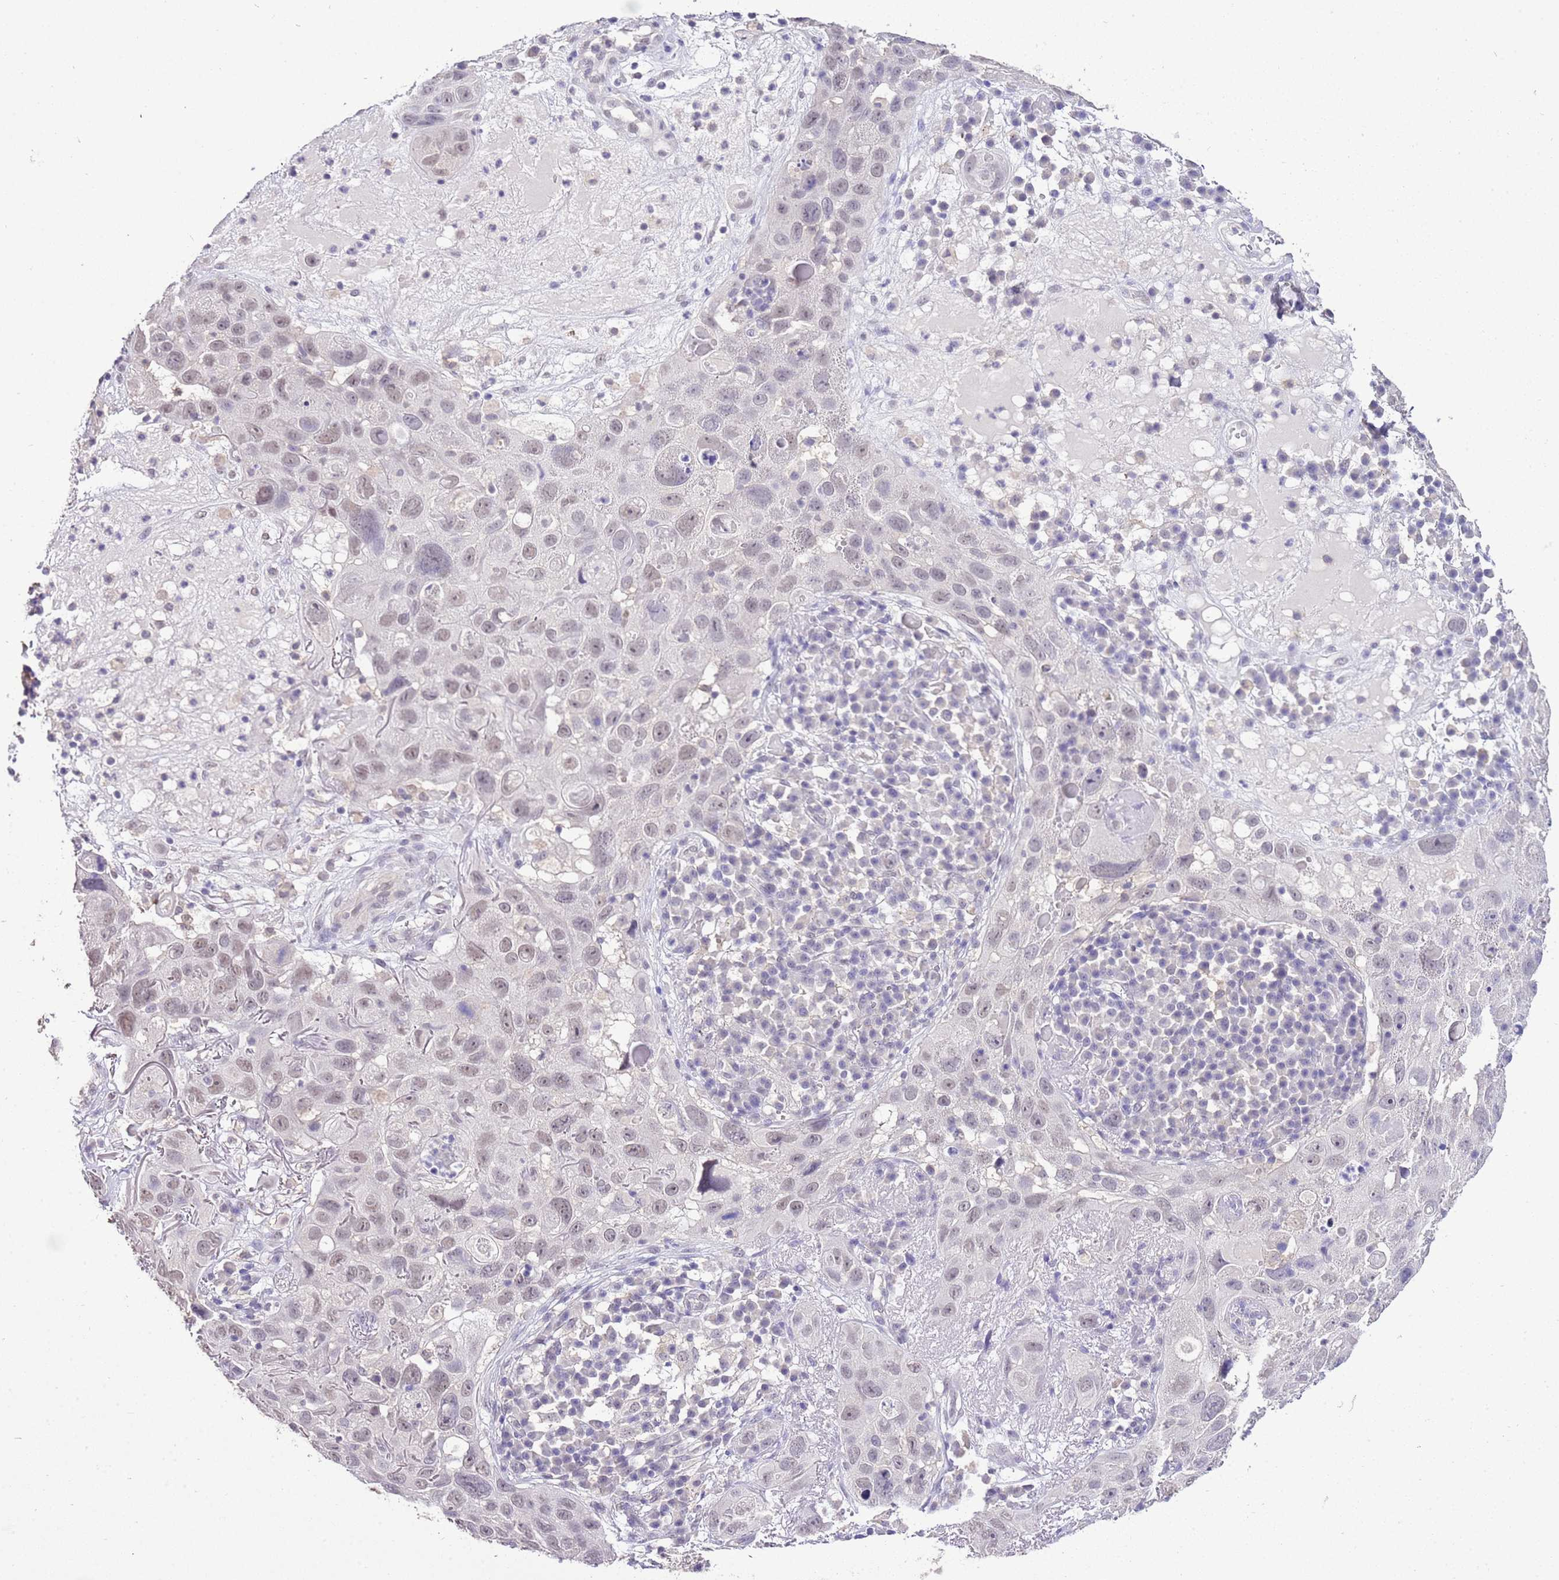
{"staining": {"intensity": "weak", "quantity": "25%-75%", "location": "nuclear"}, "tissue": "skin cancer", "cell_type": "Tumor cells", "image_type": "cancer", "snomed": [{"axis": "morphology", "description": "Squamous cell carcinoma in situ, NOS"}, {"axis": "morphology", "description": "Squamous cell carcinoma, NOS"}, {"axis": "topography", "description": "Skin"}], "caption": "This is a micrograph of immunohistochemistry staining of skin cancer (squamous cell carcinoma), which shows weak expression in the nuclear of tumor cells.", "gene": "IZUMO4", "patient": {"sex": "male", "age": 93}}